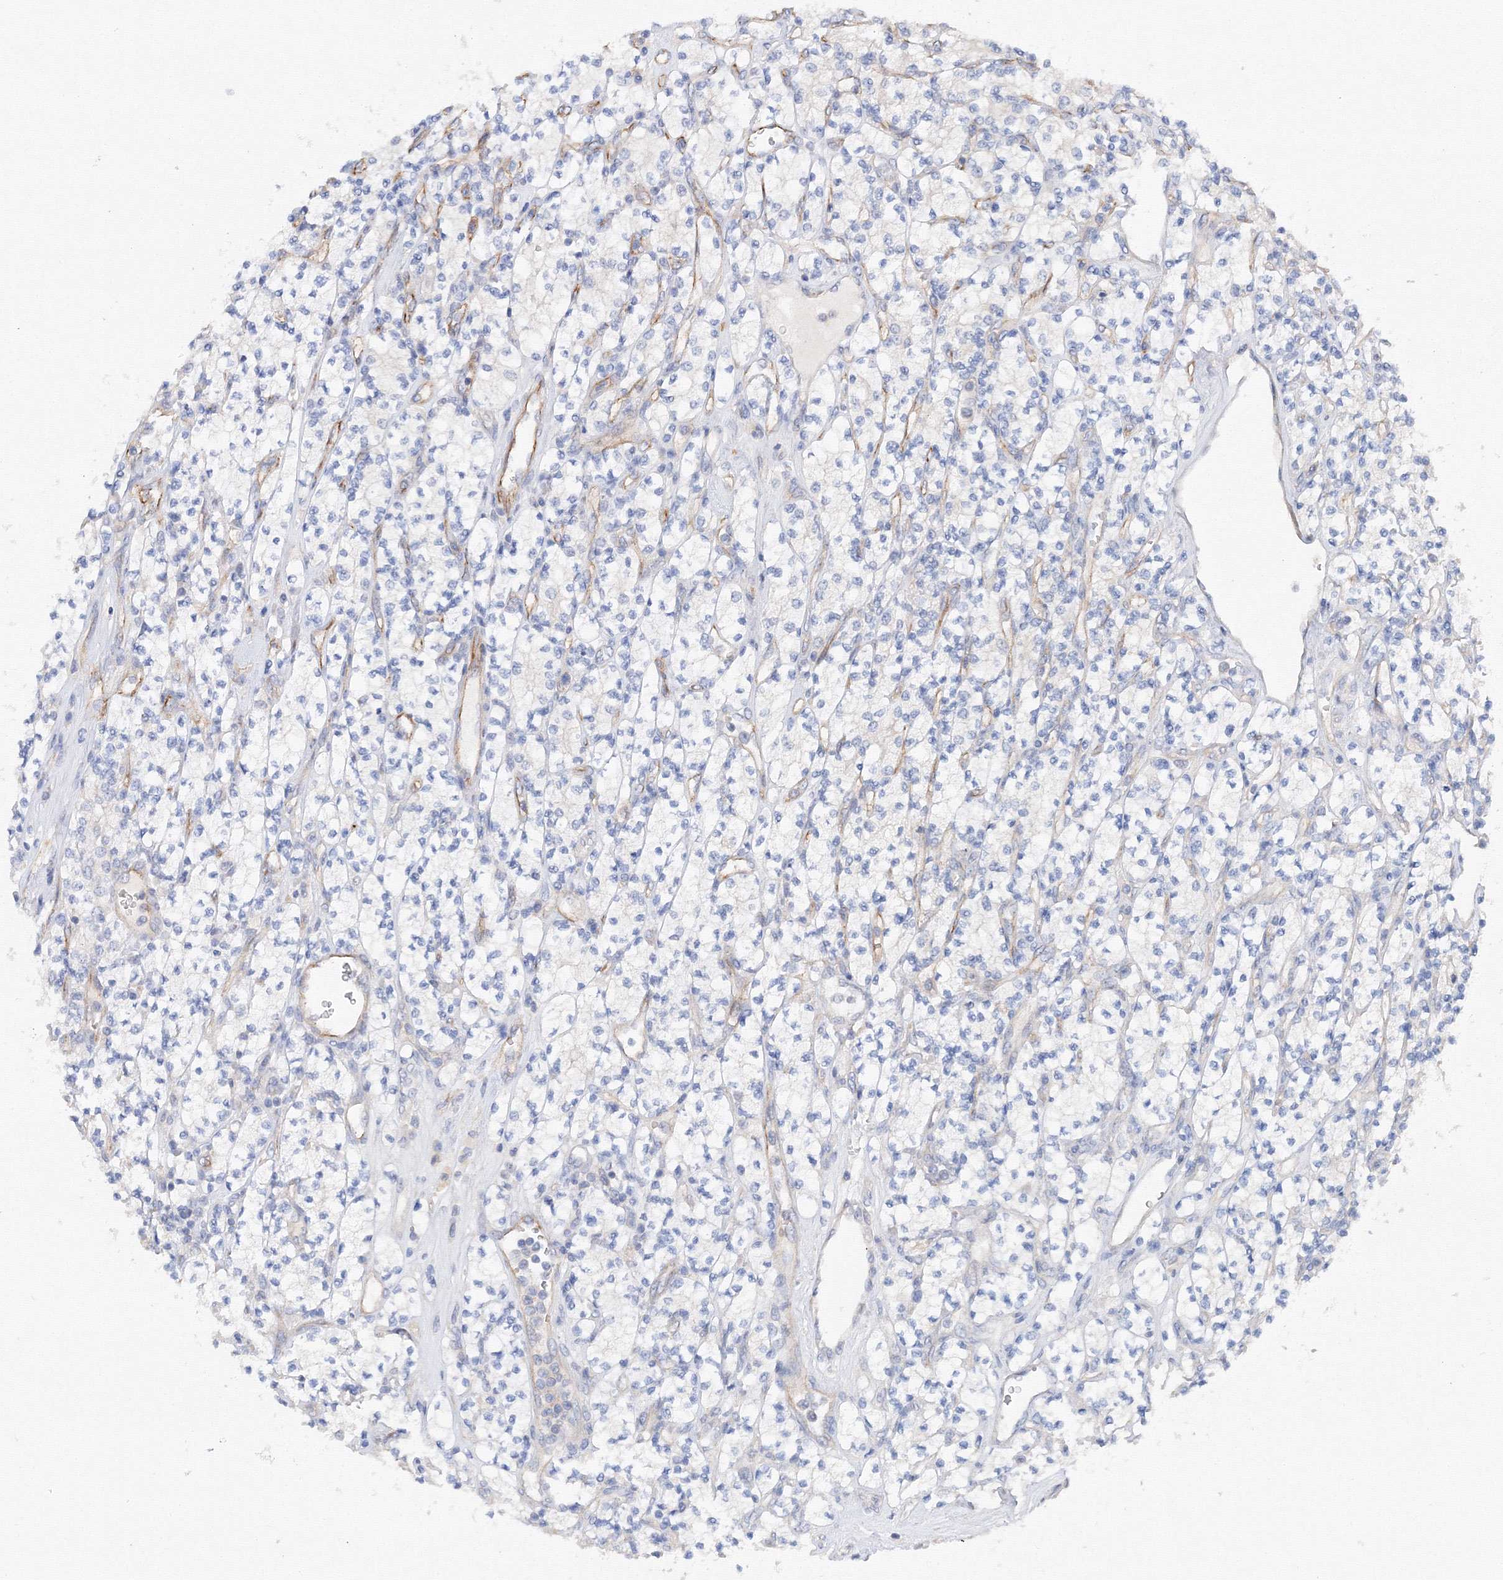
{"staining": {"intensity": "negative", "quantity": "none", "location": "none"}, "tissue": "renal cancer", "cell_type": "Tumor cells", "image_type": "cancer", "snomed": [{"axis": "morphology", "description": "Adenocarcinoma, NOS"}, {"axis": "topography", "description": "Kidney"}], "caption": "Photomicrograph shows no significant protein staining in tumor cells of adenocarcinoma (renal). The staining was performed using DAB (3,3'-diaminobenzidine) to visualize the protein expression in brown, while the nuclei were stained in blue with hematoxylin (Magnification: 20x).", "gene": "DIS3L2", "patient": {"sex": "male", "age": 77}}